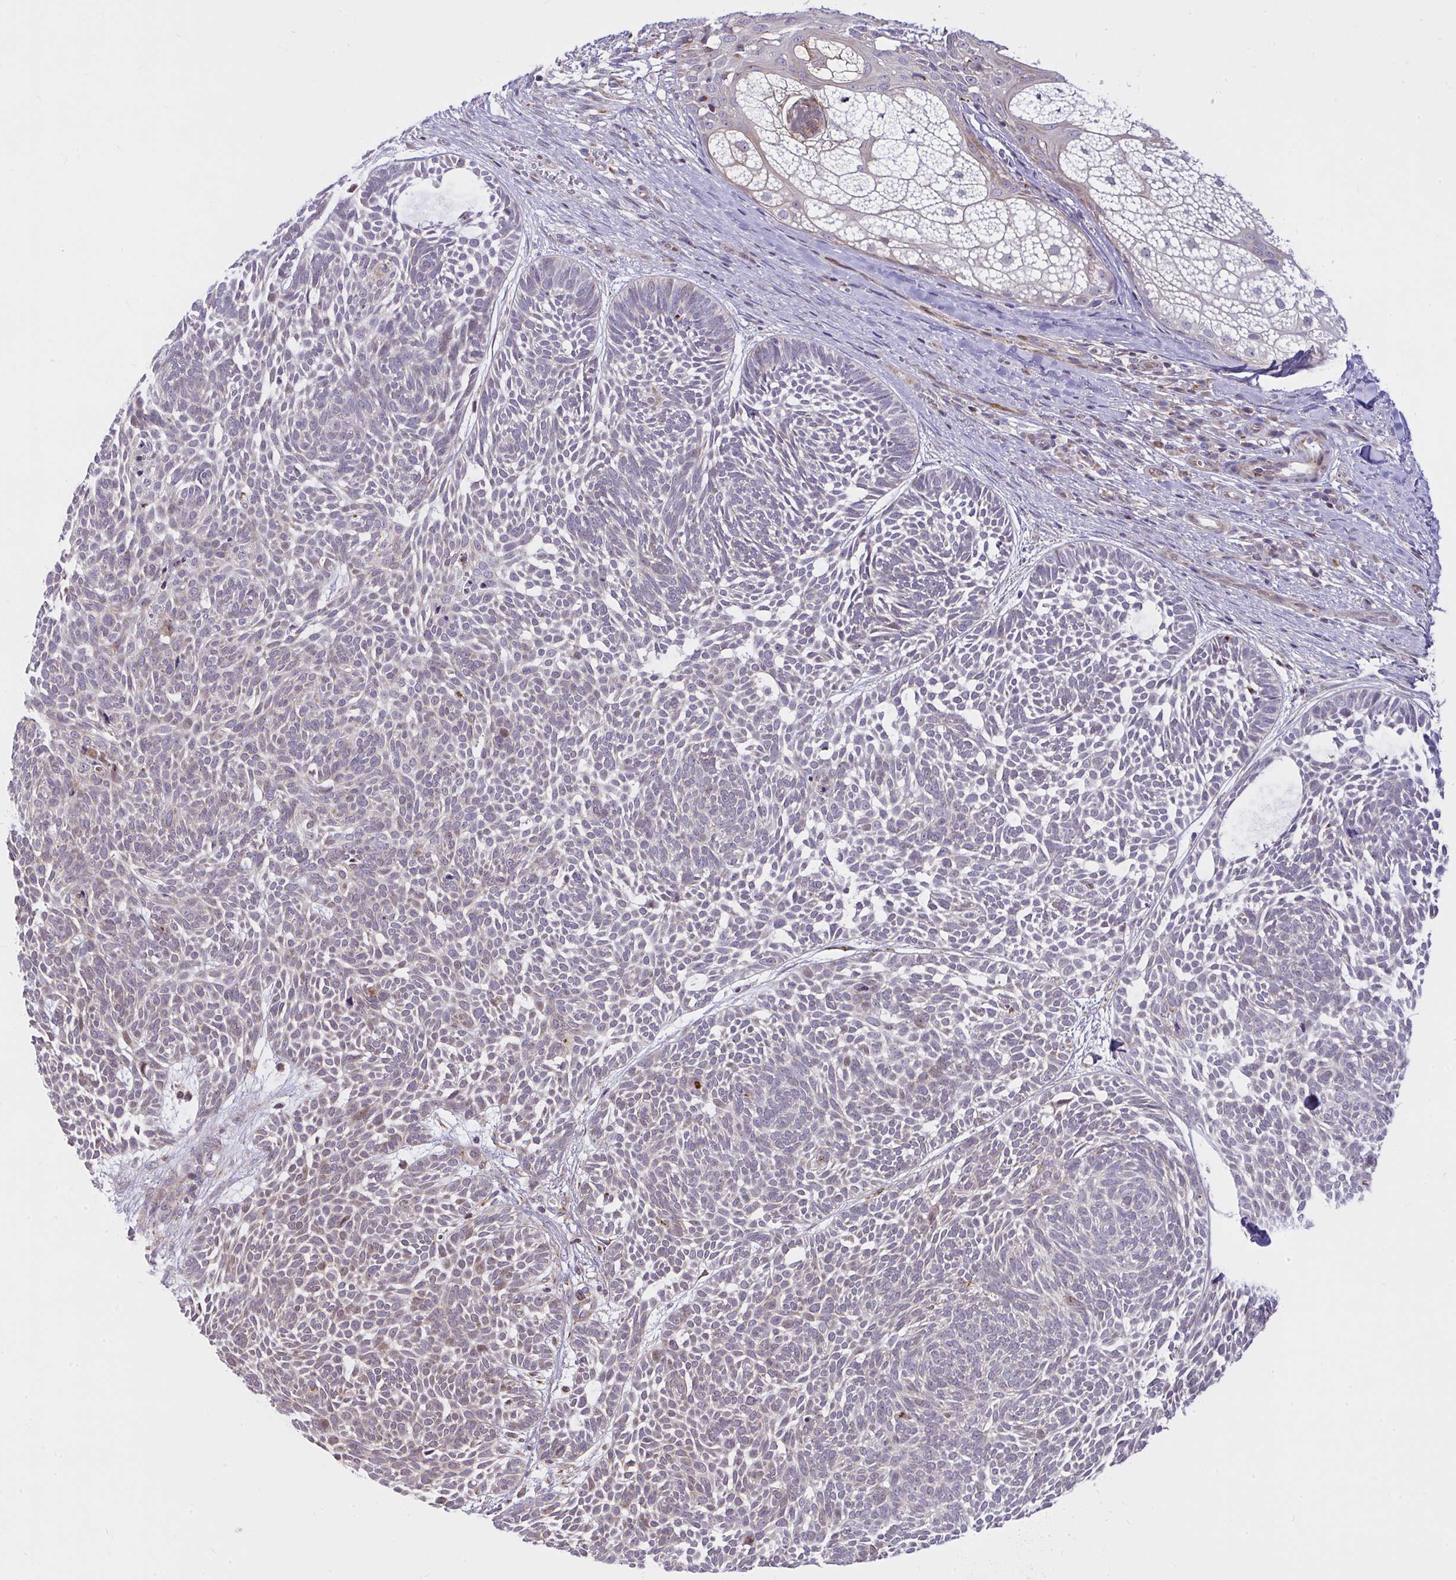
{"staining": {"intensity": "weak", "quantity": "25%-75%", "location": "cytoplasmic/membranous"}, "tissue": "skin cancer", "cell_type": "Tumor cells", "image_type": "cancer", "snomed": [{"axis": "morphology", "description": "Basal cell carcinoma"}, {"axis": "topography", "description": "Skin"}, {"axis": "topography", "description": "Skin of trunk"}], "caption": "Skin cancer (basal cell carcinoma) tissue displays weak cytoplasmic/membranous positivity in approximately 25%-75% of tumor cells (Stains: DAB (3,3'-diaminobenzidine) in brown, nuclei in blue, Microscopy: brightfield microscopy at high magnification).", "gene": "CEP63", "patient": {"sex": "male", "age": 74}}